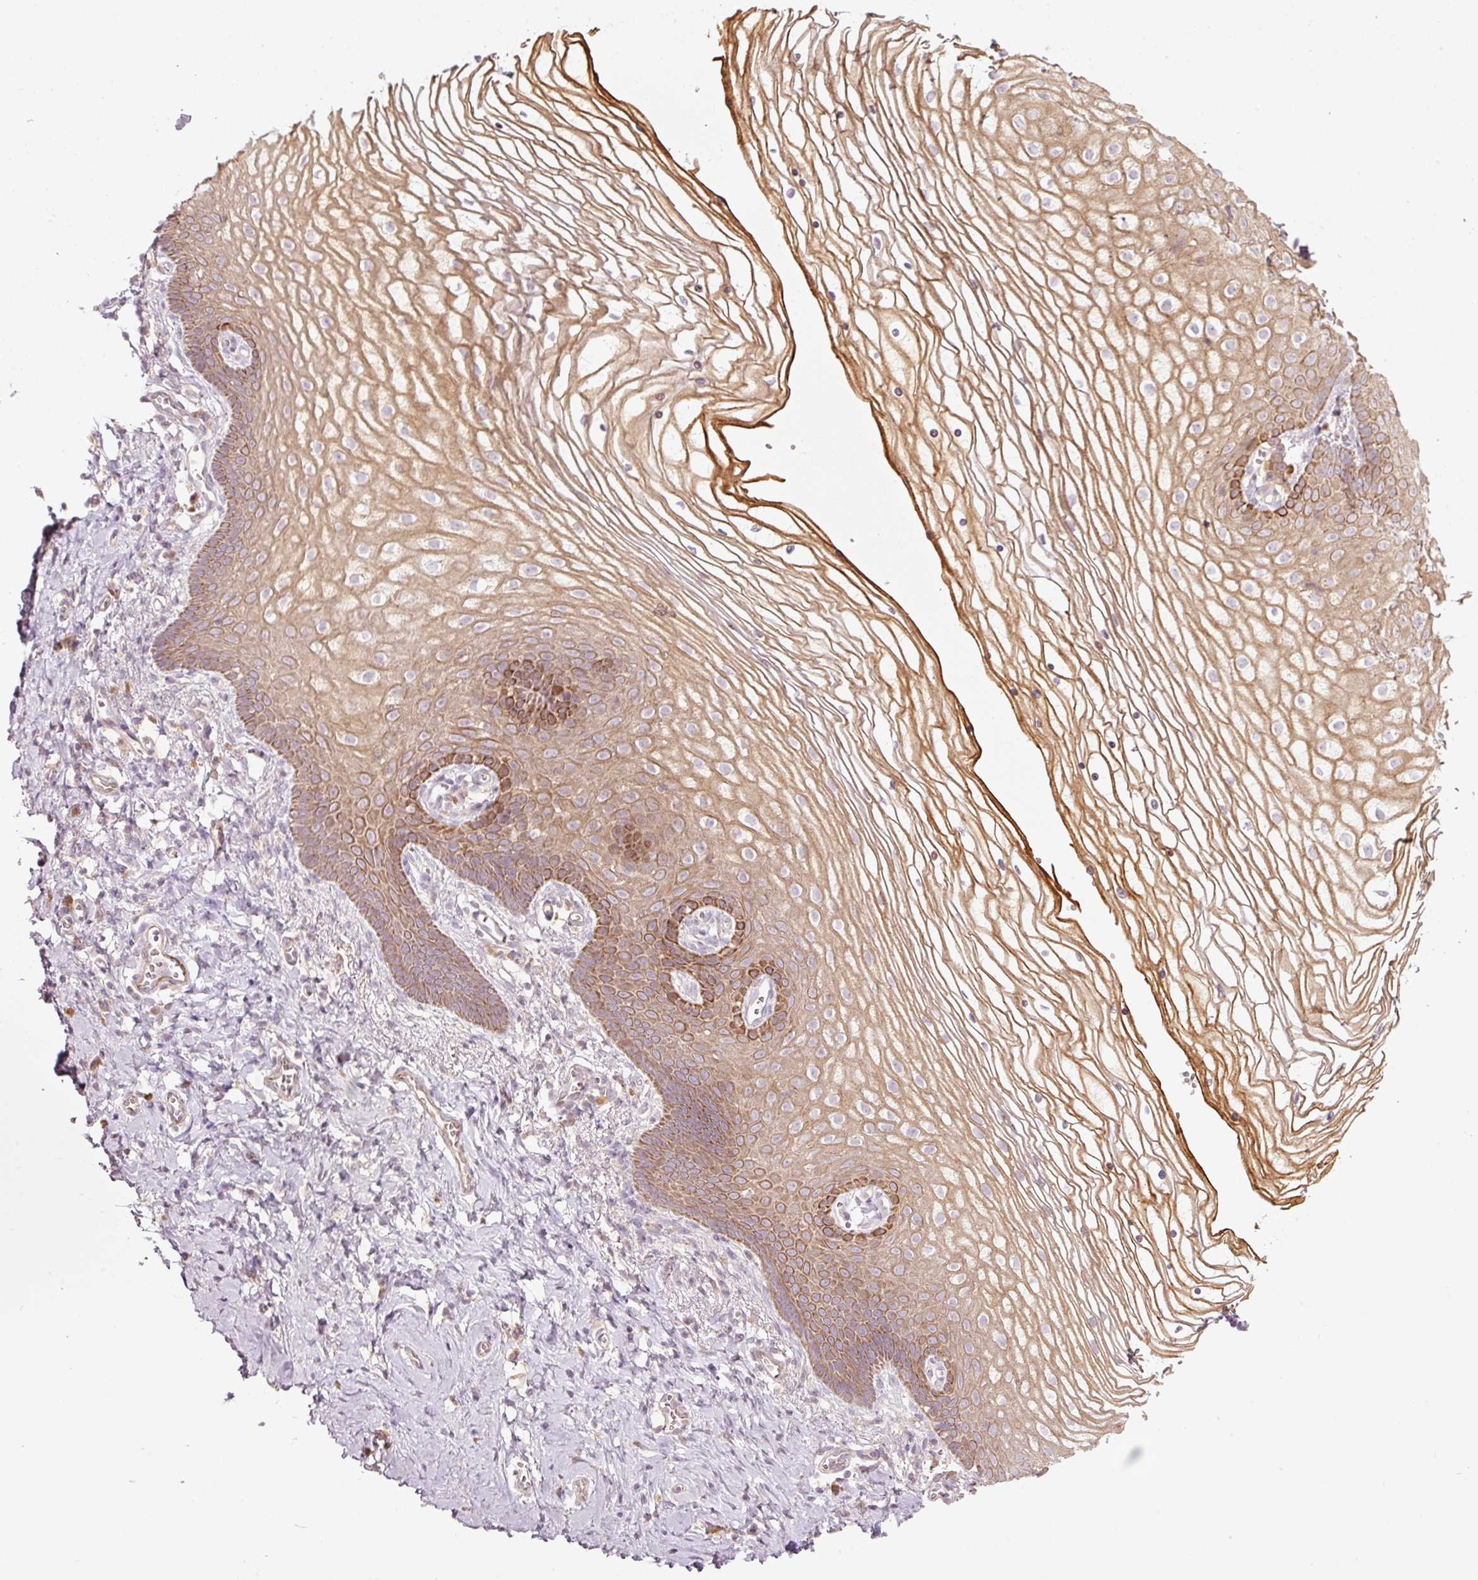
{"staining": {"intensity": "strong", "quantity": ">75%", "location": "cytoplasmic/membranous"}, "tissue": "vagina", "cell_type": "Squamous epithelial cells", "image_type": "normal", "snomed": [{"axis": "morphology", "description": "Normal tissue, NOS"}, {"axis": "topography", "description": "Vagina"}], "caption": "A brown stain labels strong cytoplasmic/membranous staining of a protein in squamous epithelial cells of normal vagina.", "gene": "MAP10", "patient": {"sex": "female", "age": 56}}